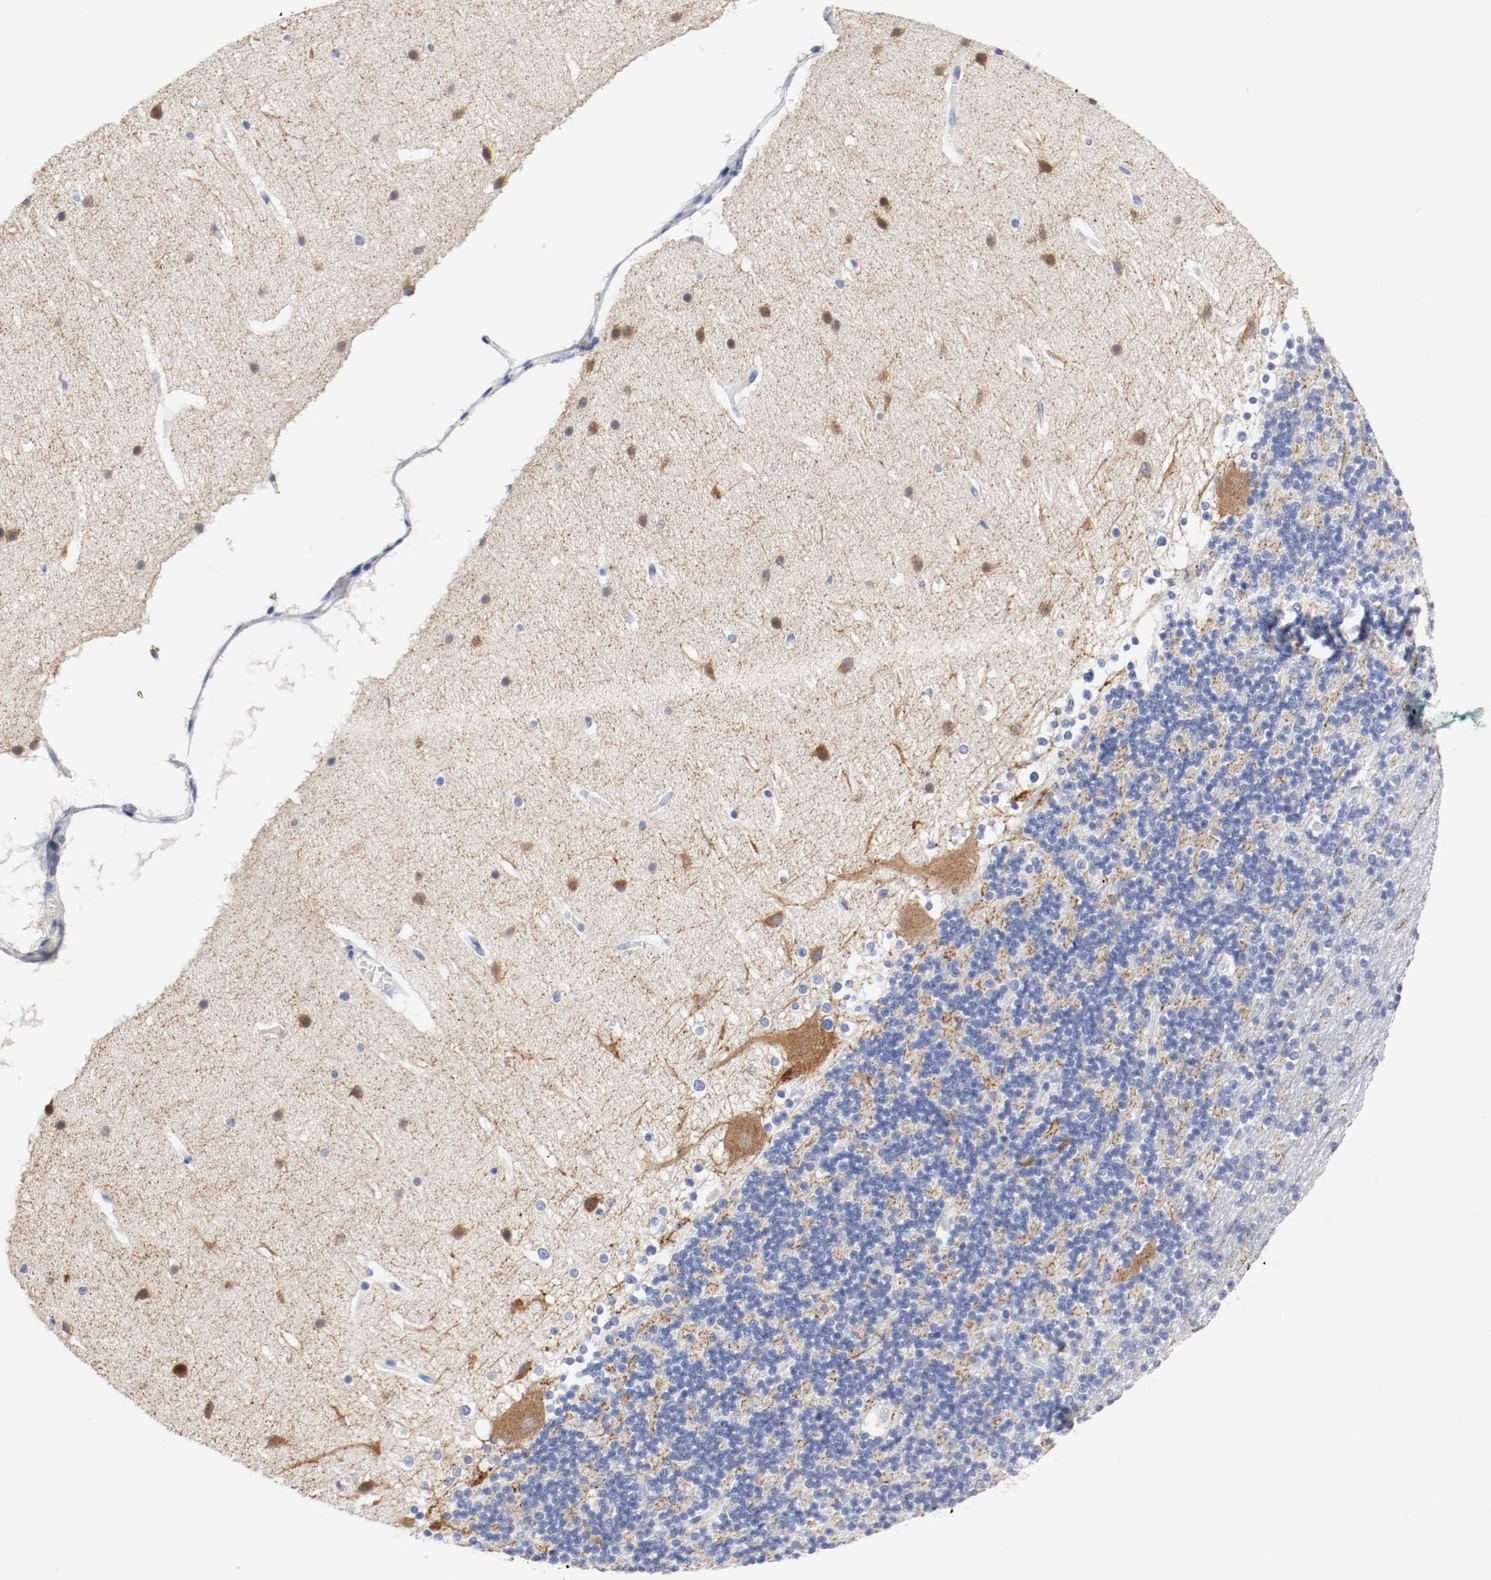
{"staining": {"intensity": "negative", "quantity": "none", "location": "none"}, "tissue": "cerebellum", "cell_type": "Cells in granular layer", "image_type": "normal", "snomed": [{"axis": "morphology", "description": "Normal tissue, NOS"}, {"axis": "topography", "description": "Cerebellum"}], "caption": "Immunohistochemistry micrograph of unremarkable cerebellum: cerebellum stained with DAB exhibits no significant protein staining in cells in granular layer.", "gene": "GAD1", "patient": {"sex": "female", "age": 19}}